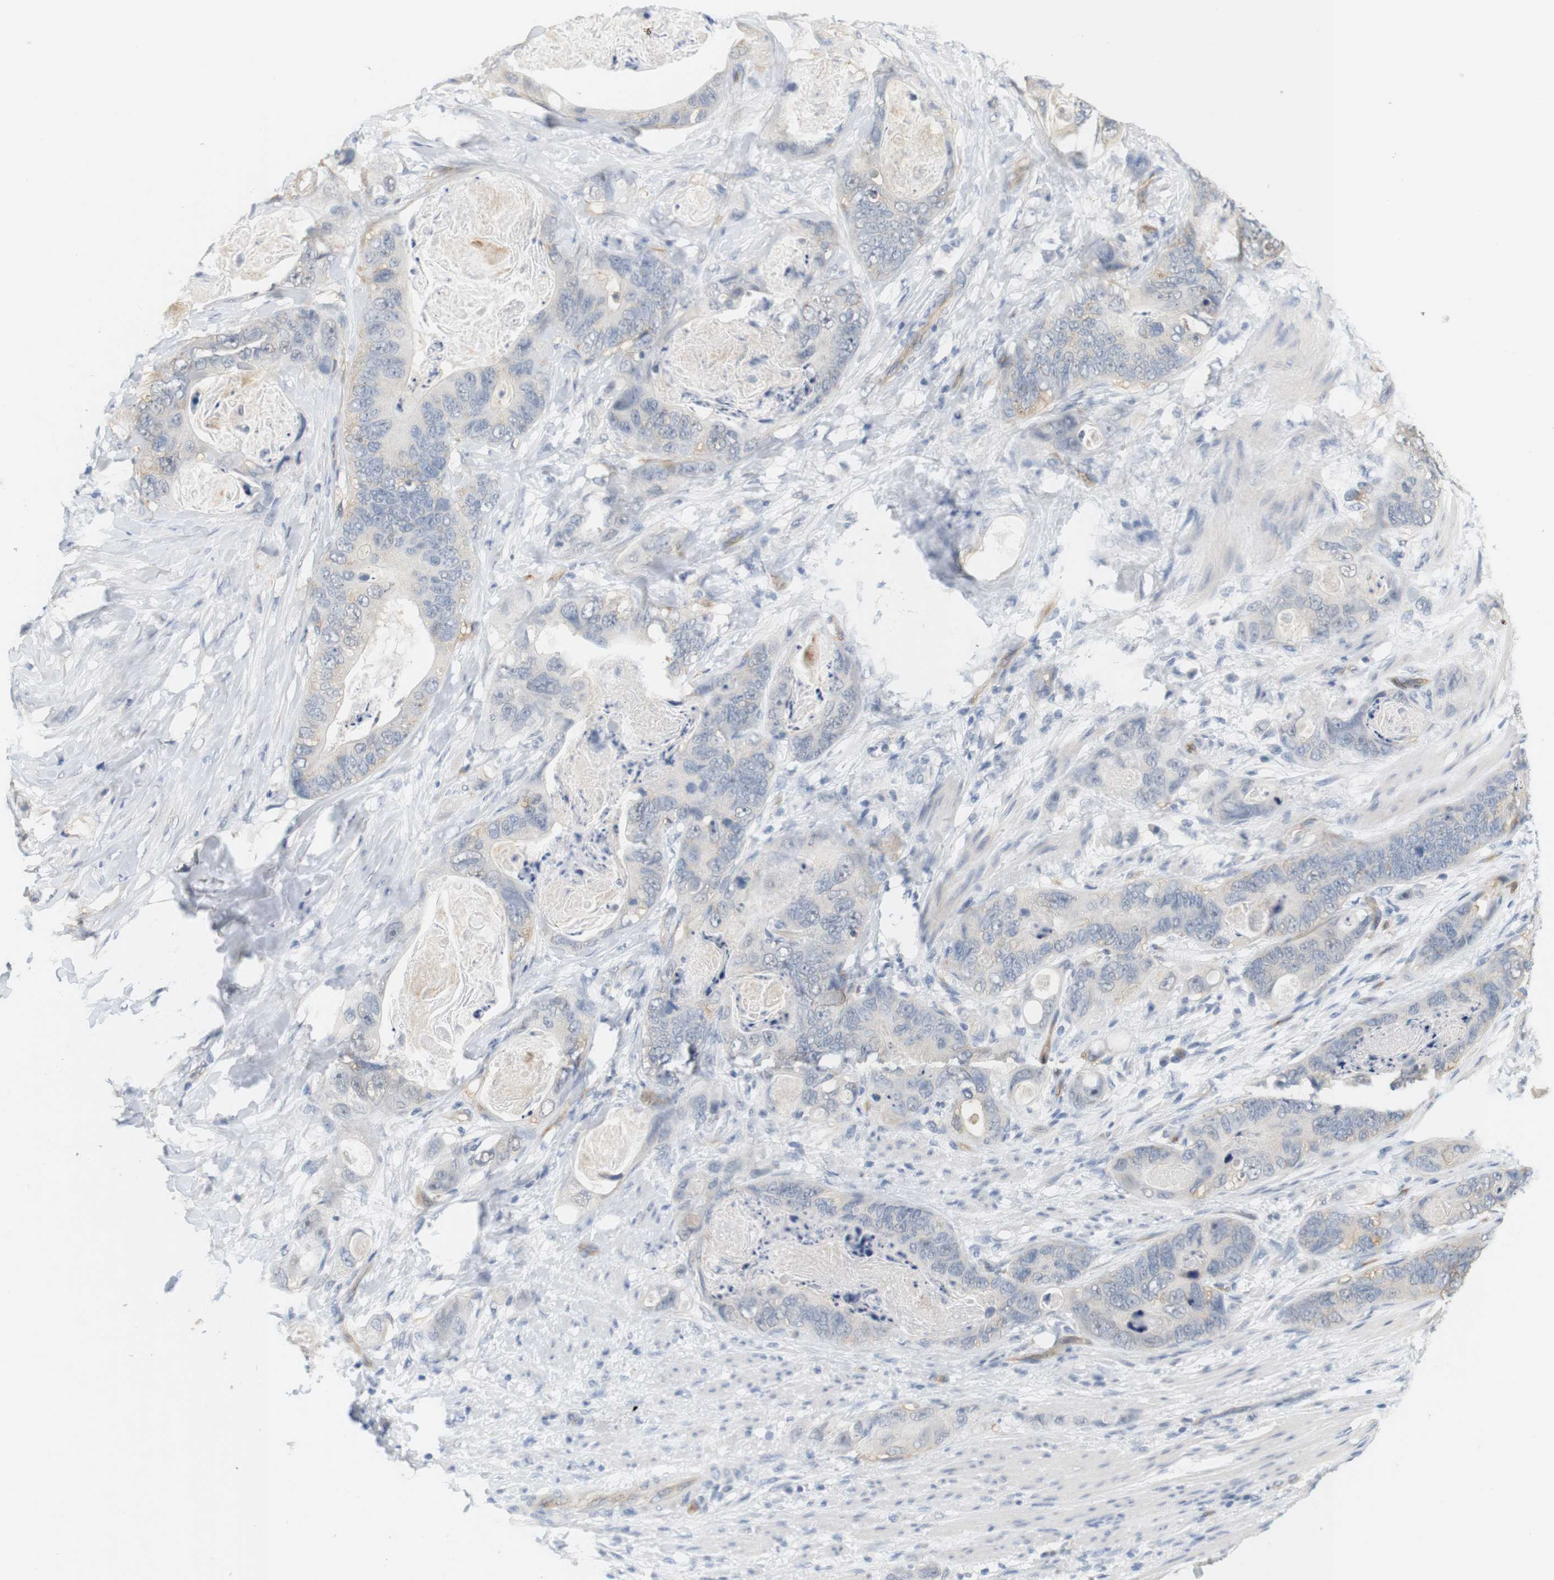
{"staining": {"intensity": "negative", "quantity": "none", "location": "none"}, "tissue": "stomach cancer", "cell_type": "Tumor cells", "image_type": "cancer", "snomed": [{"axis": "morphology", "description": "Adenocarcinoma, NOS"}, {"axis": "topography", "description": "Stomach"}], "caption": "Immunohistochemistry (IHC) photomicrograph of neoplastic tissue: human stomach cancer stained with DAB (3,3'-diaminobenzidine) displays no significant protein positivity in tumor cells. (Brightfield microscopy of DAB (3,3'-diaminobenzidine) immunohistochemistry at high magnification).", "gene": "OSR1", "patient": {"sex": "female", "age": 89}}